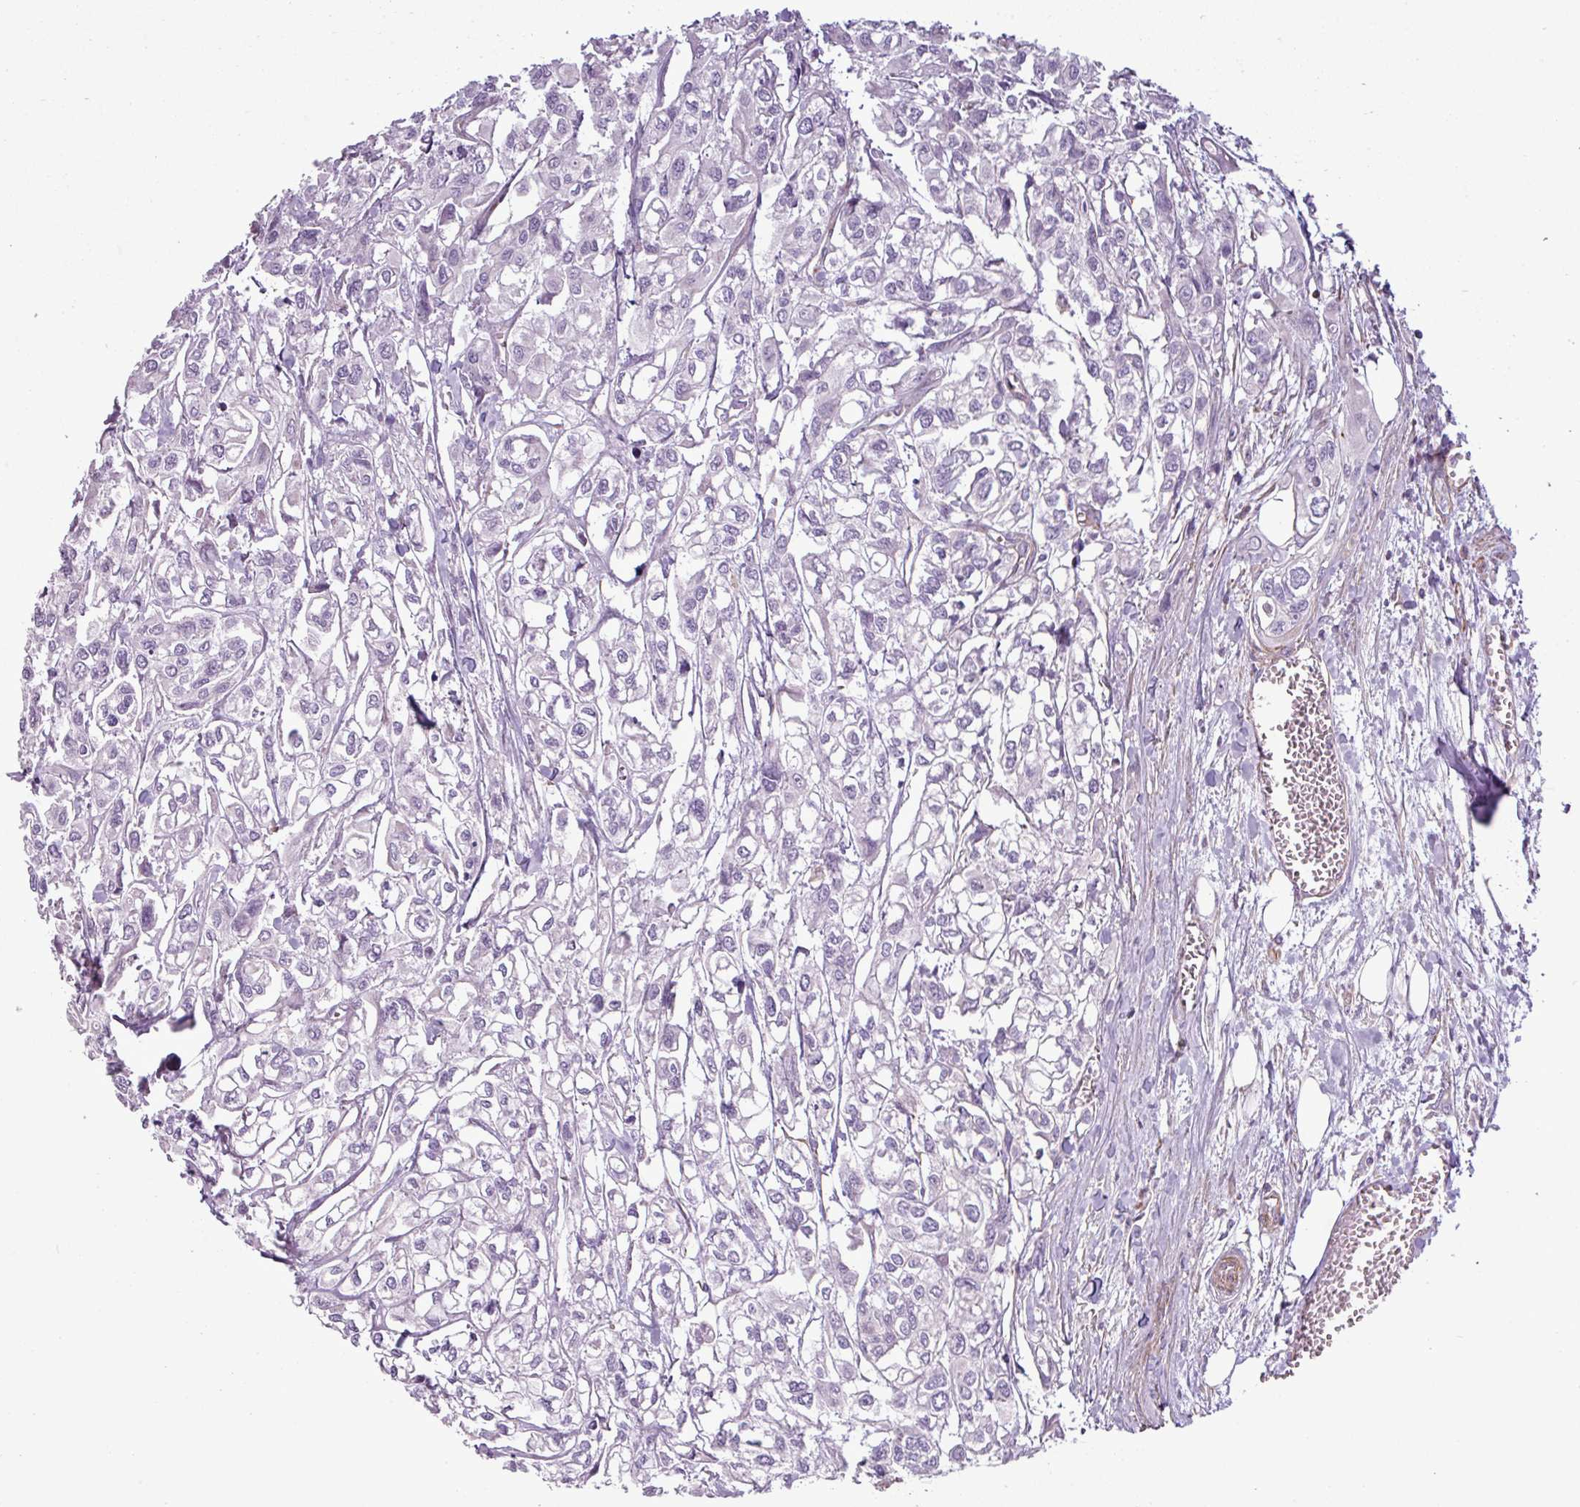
{"staining": {"intensity": "negative", "quantity": "none", "location": "none"}, "tissue": "urothelial cancer", "cell_type": "Tumor cells", "image_type": "cancer", "snomed": [{"axis": "morphology", "description": "Urothelial carcinoma, High grade"}, {"axis": "topography", "description": "Urinary bladder"}], "caption": "Immunohistochemistry (IHC) image of human high-grade urothelial carcinoma stained for a protein (brown), which shows no expression in tumor cells. (DAB (3,3'-diaminobenzidine) IHC, high magnification).", "gene": "BTN2A2", "patient": {"sex": "male", "age": 67}}